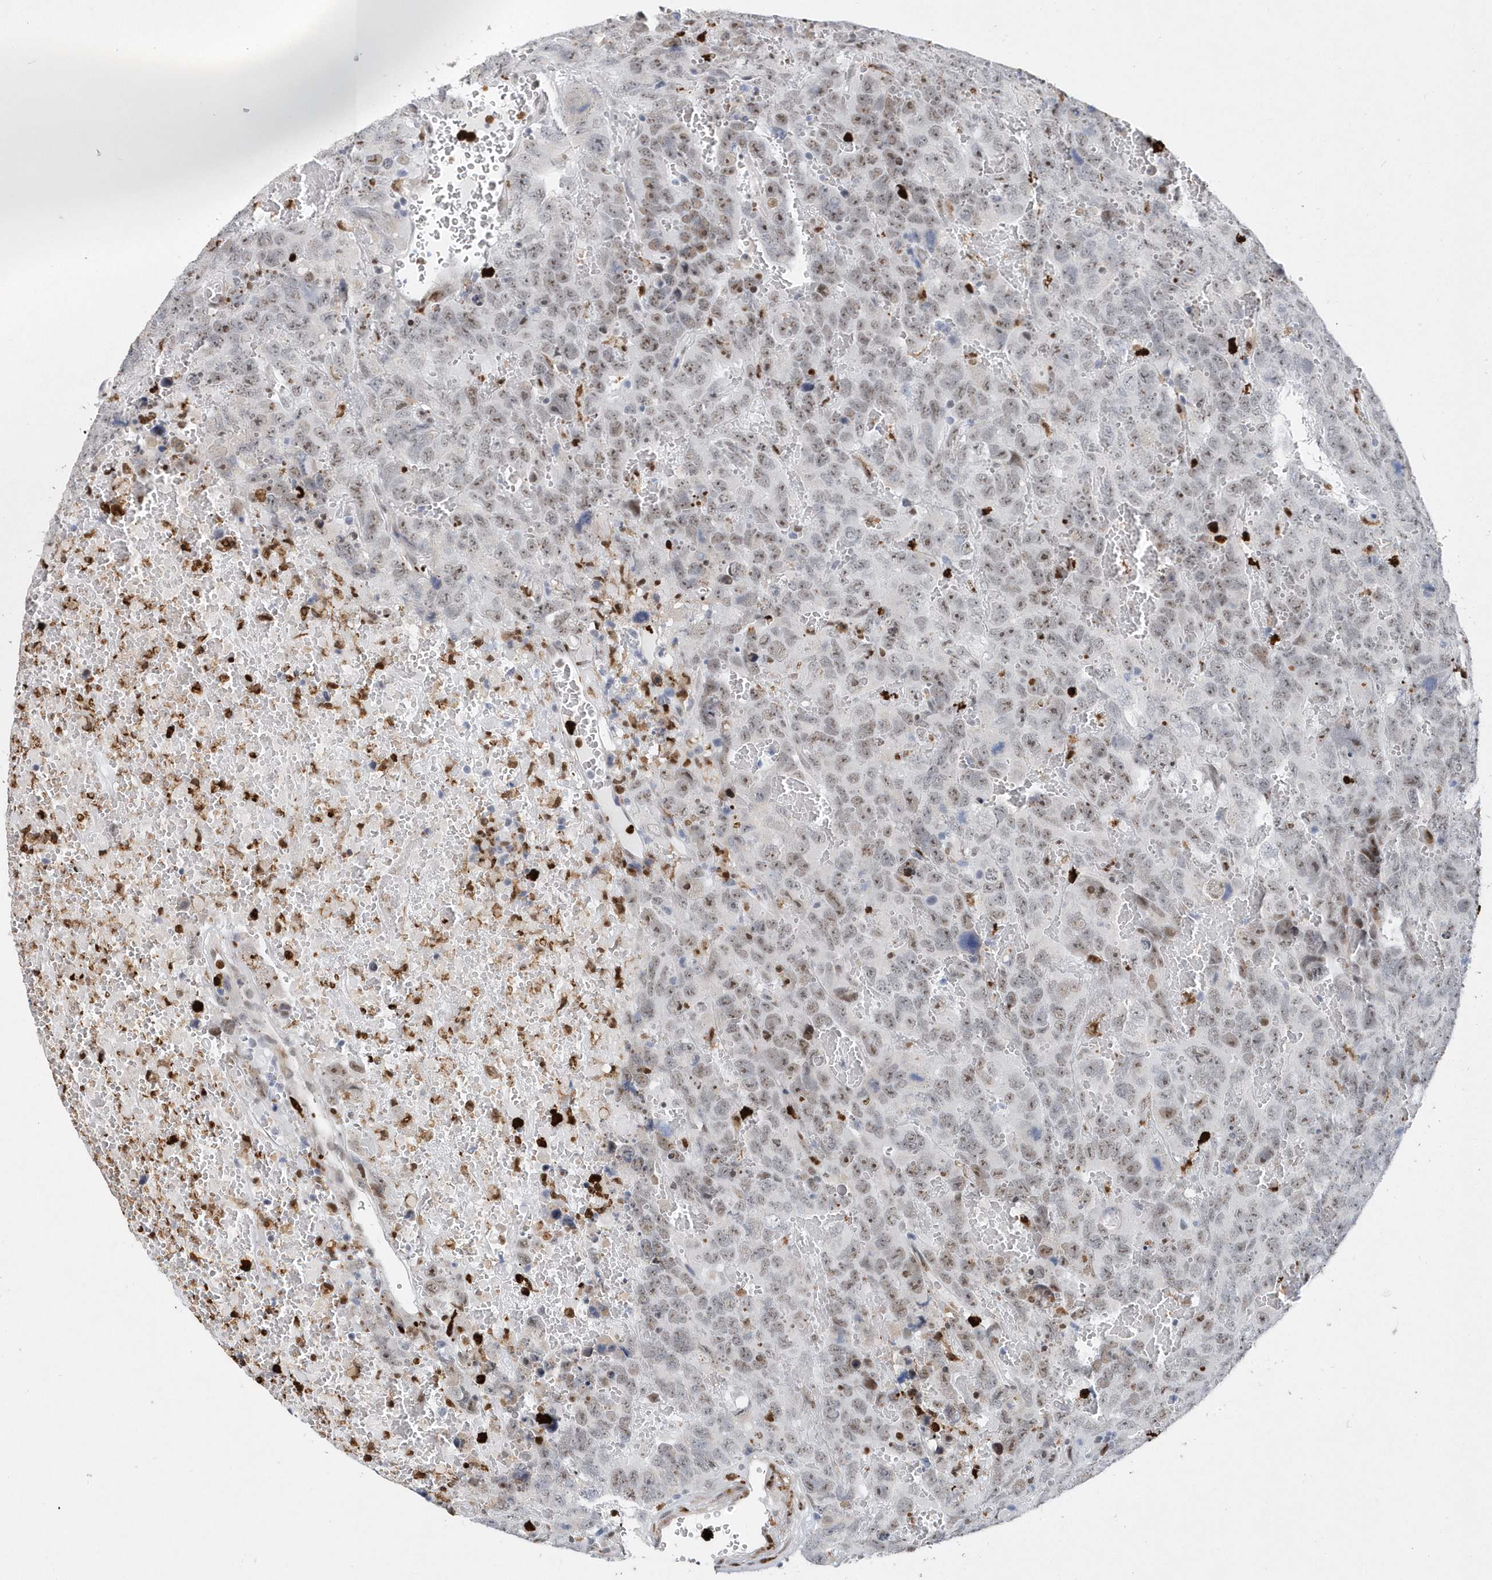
{"staining": {"intensity": "weak", "quantity": "25%-75%", "location": "nuclear"}, "tissue": "testis cancer", "cell_type": "Tumor cells", "image_type": "cancer", "snomed": [{"axis": "morphology", "description": "Carcinoma, Embryonal, NOS"}, {"axis": "topography", "description": "Testis"}], "caption": "Testis embryonal carcinoma stained for a protein (brown) exhibits weak nuclear positive staining in approximately 25%-75% of tumor cells.", "gene": "RPP30", "patient": {"sex": "male", "age": 45}}